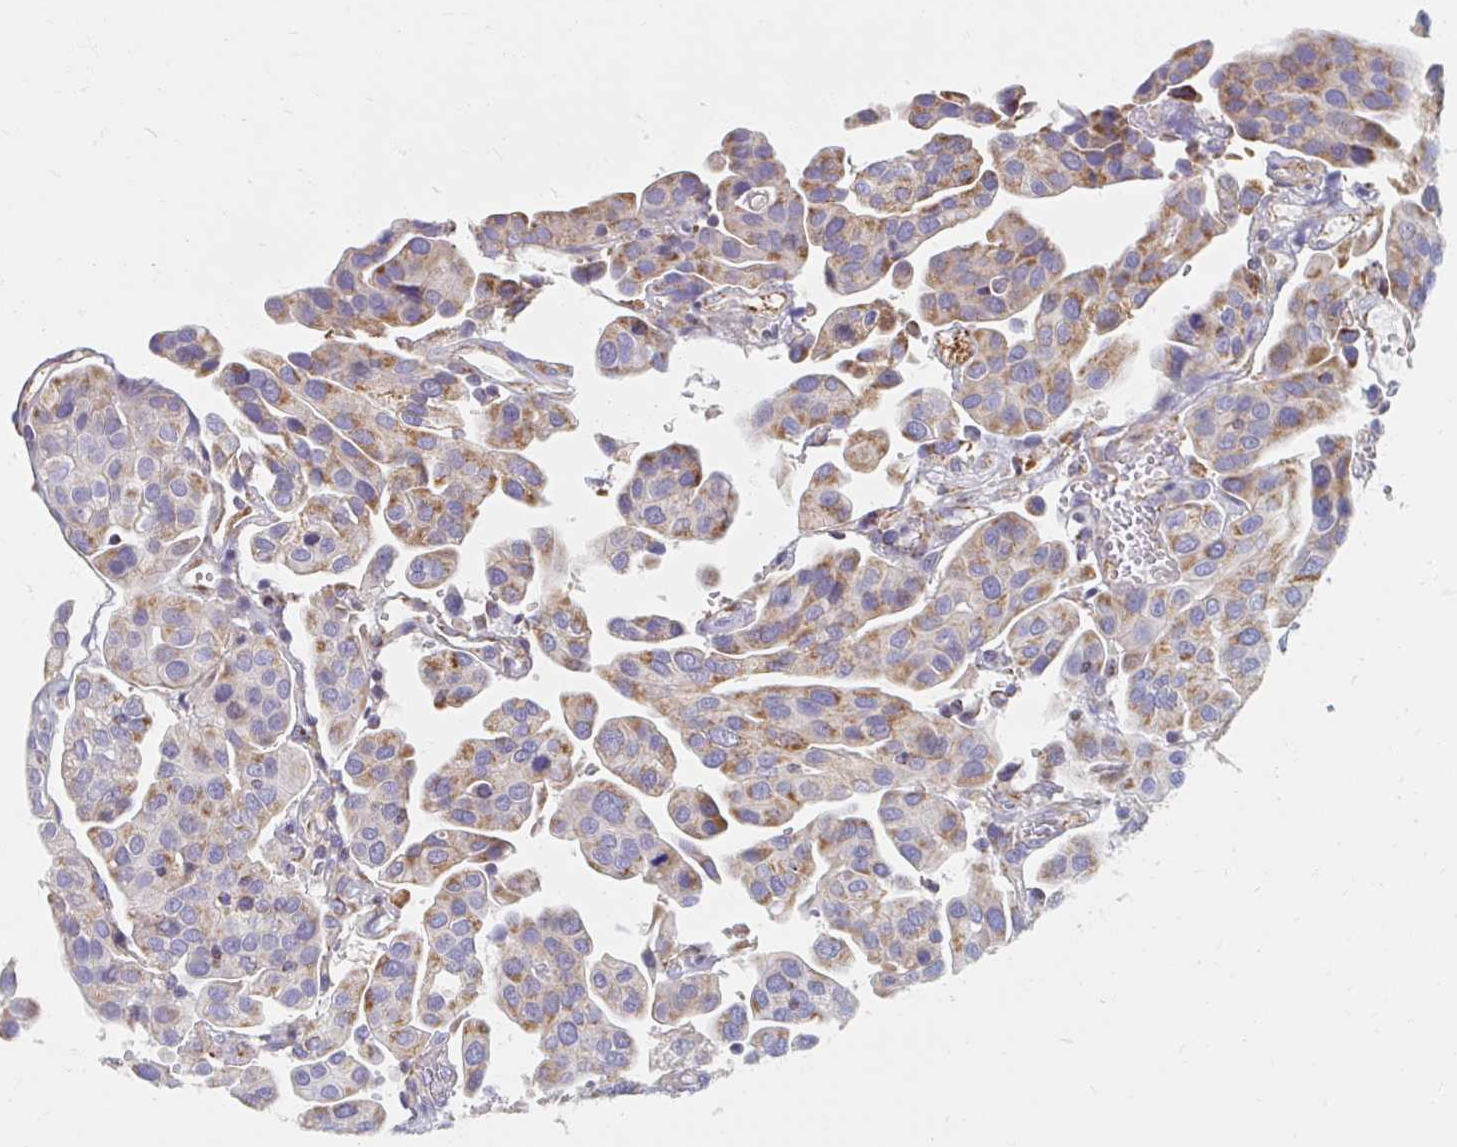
{"staining": {"intensity": "moderate", "quantity": ">75%", "location": "cytoplasmic/membranous"}, "tissue": "renal cancer", "cell_type": "Tumor cells", "image_type": "cancer", "snomed": [{"axis": "morphology", "description": "Adenocarcinoma, NOS"}, {"axis": "topography", "description": "Urinary bladder"}], "caption": "Renal cancer (adenocarcinoma) tissue reveals moderate cytoplasmic/membranous positivity in about >75% of tumor cells", "gene": "MAVS", "patient": {"sex": "male", "age": 61}}